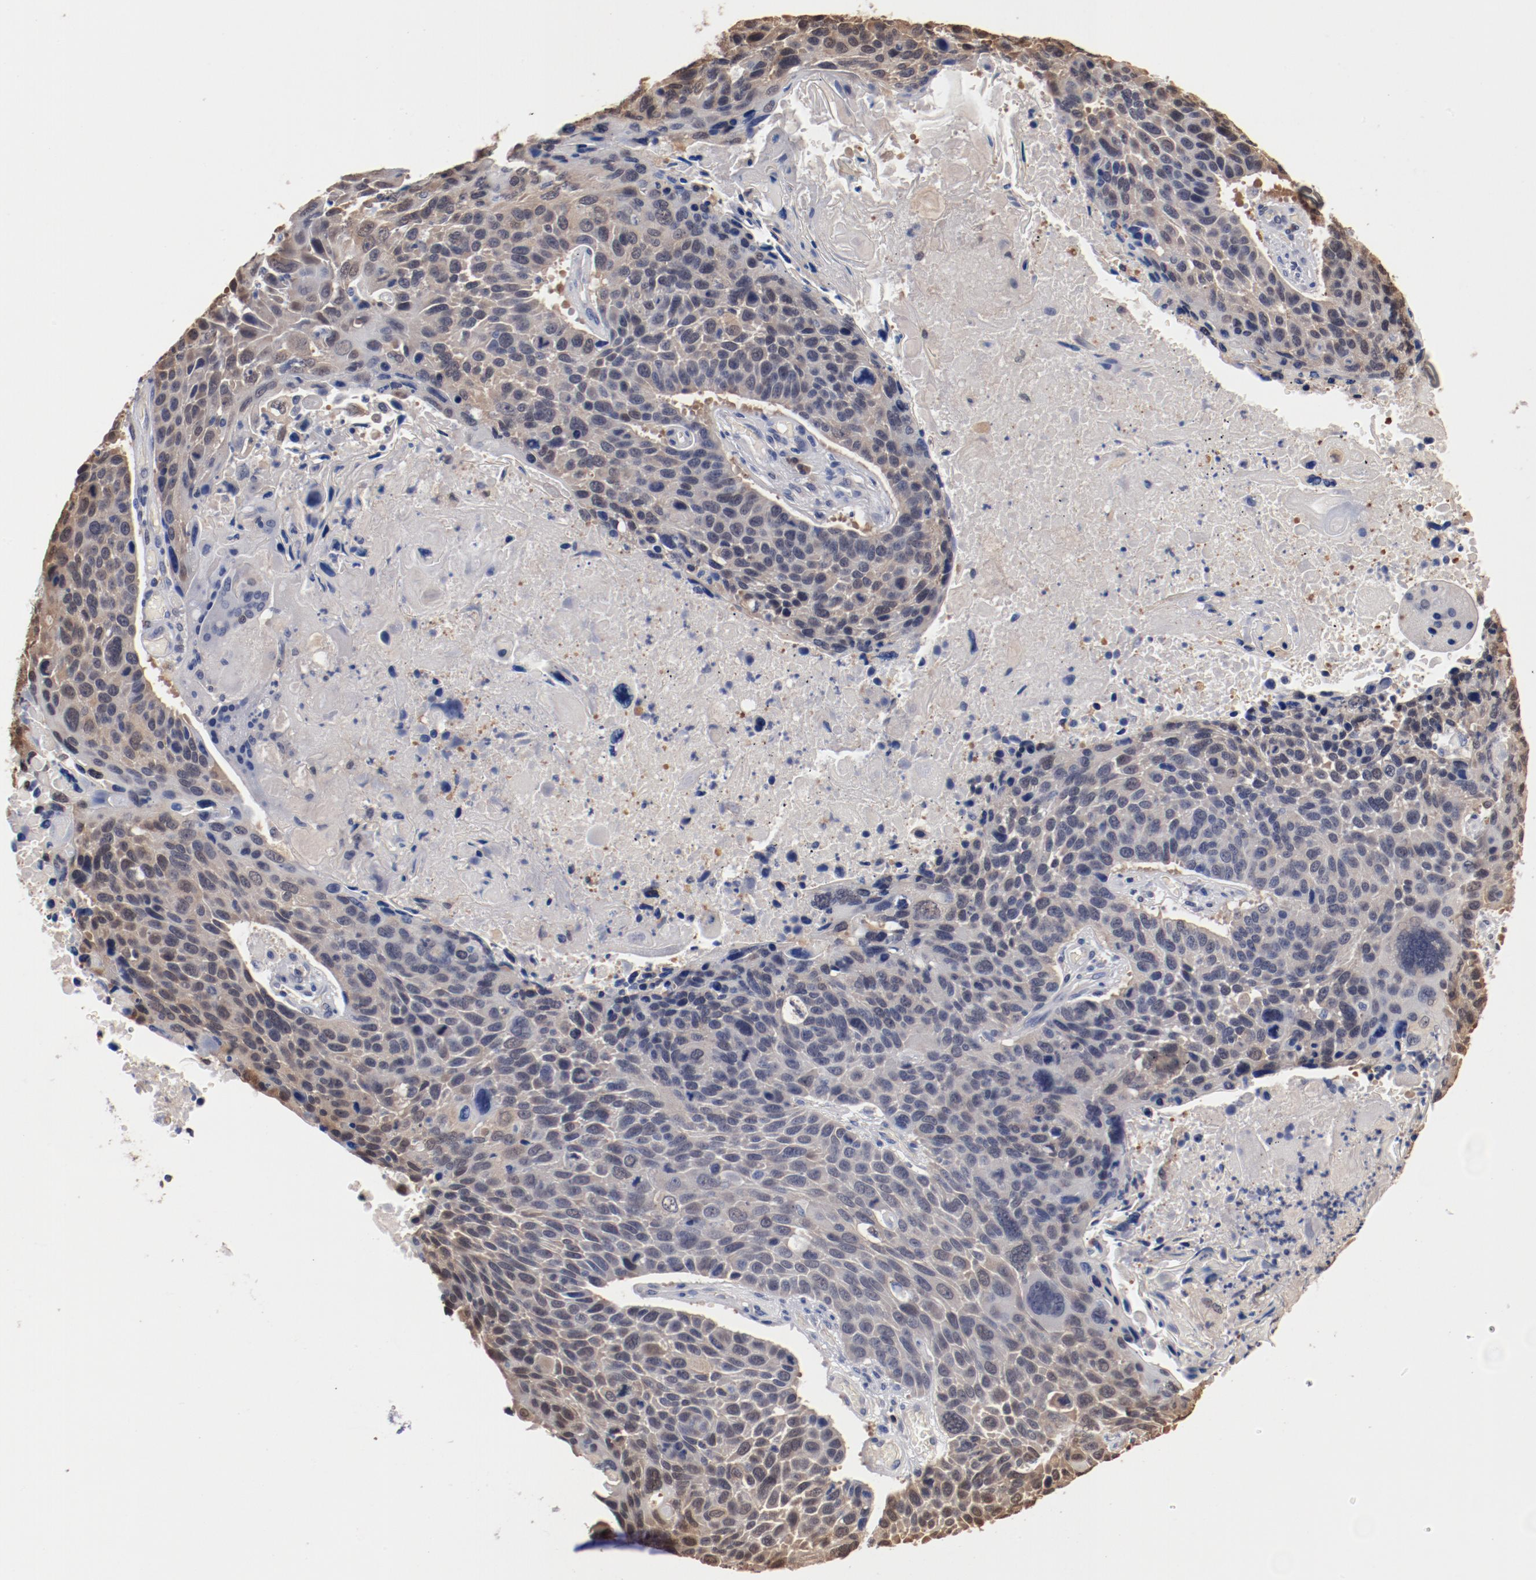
{"staining": {"intensity": "weak", "quantity": "25%-75%", "location": "cytoplasmic/membranous"}, "tissue": "lung cancer", "cell_type": "Tumor cells", "image_type": "cancer", "snomed": [{"axis": "morphology", "description": "Squamous cell carcinoma, NOS"}, {"axis": "topography", "description": "Lung"}], "caption": "Immunohistochemical staining of lung cancer demonstrates low levels of weak cytoplasmic/membranous expression in approximately 25%-75% of tumor cells.", "gene": "MIF", "patient": {"sex": "male", "age": 68}}